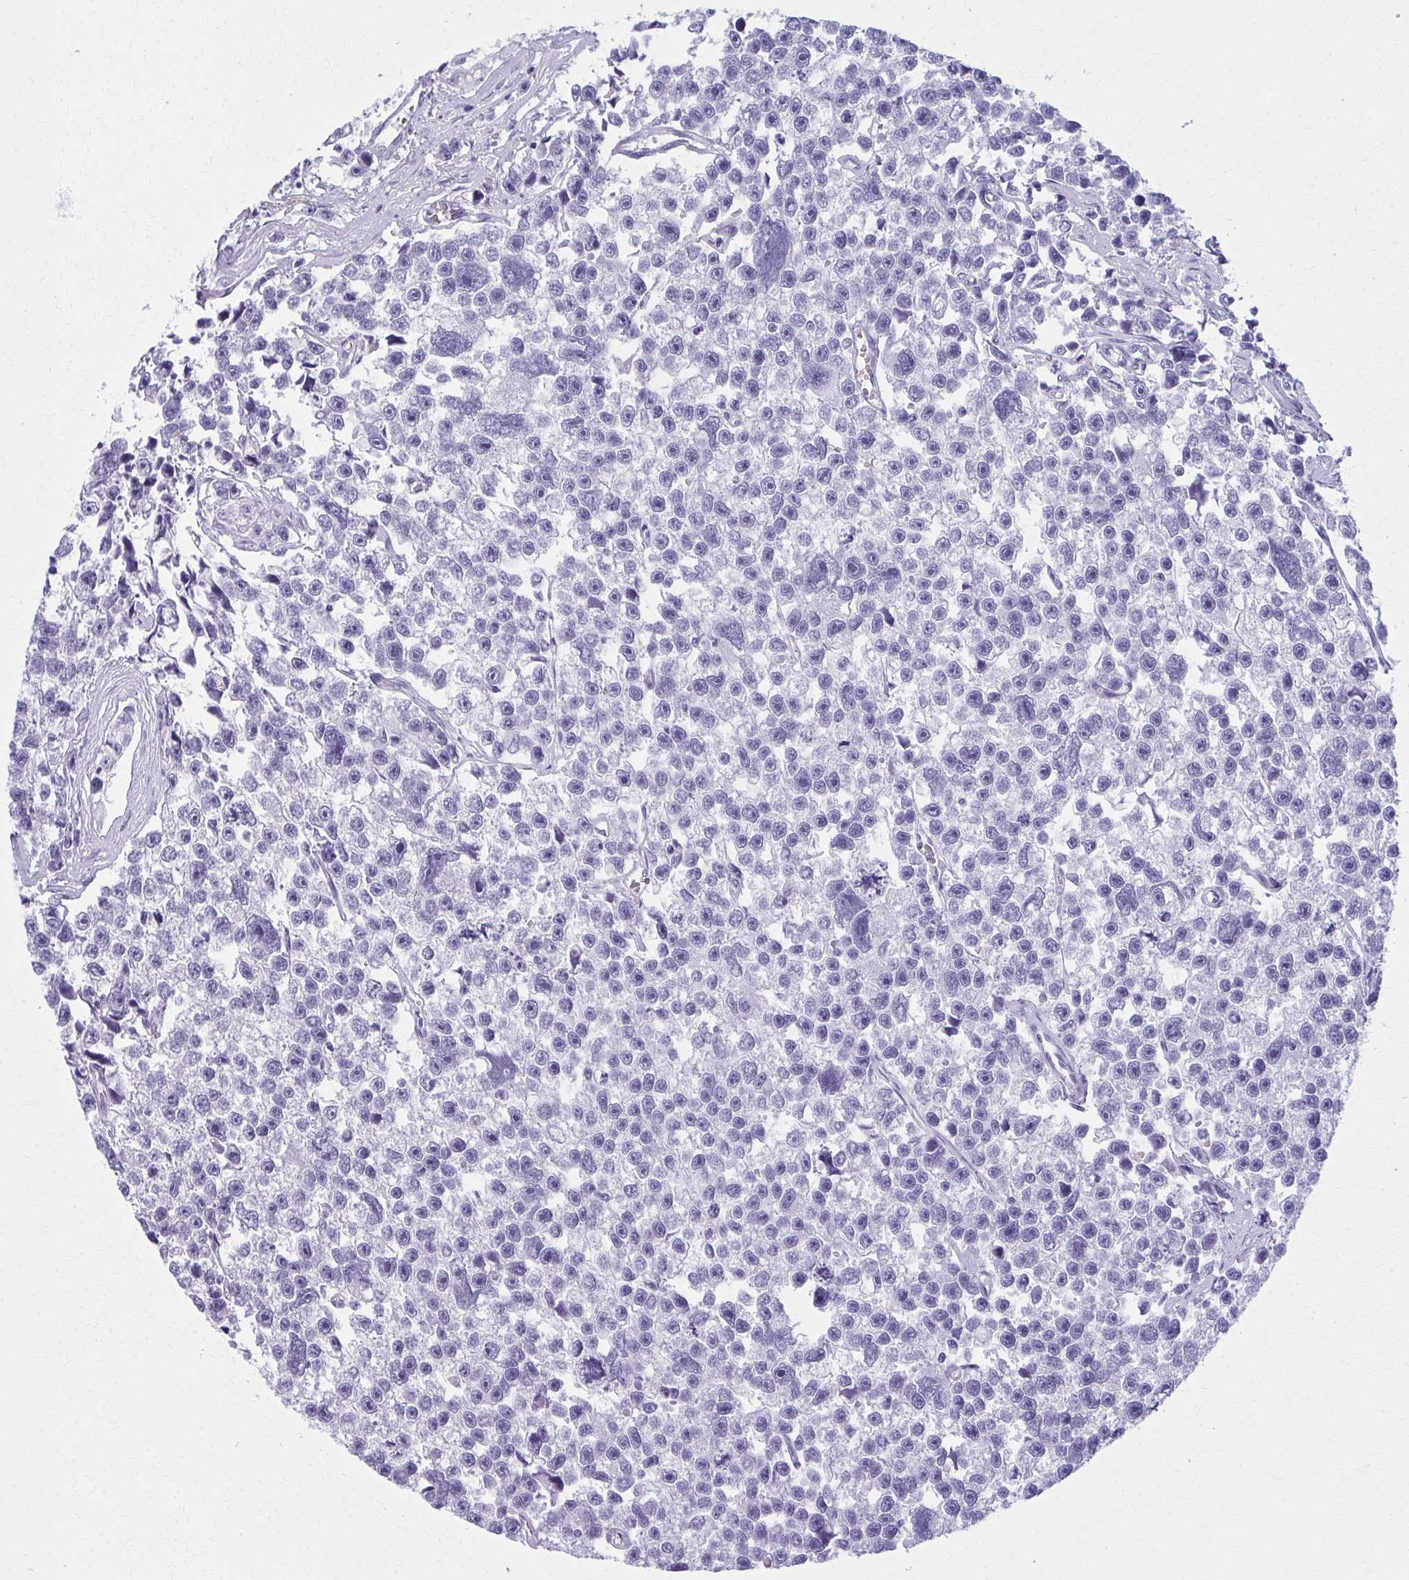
{"staining": {"intensity": "negative", "quantity": "none", "location": "none"}, "tissue": "testis cancer", "cell_type": "Tumor cells", "image_type": "cancer", "snomed": [{"axis": "morphology", "description": "Seminoma, NOS"}, {"axis": "topography", "description": "Testis"}], "caption": "Testis cancer was stained to show a protein in brown. There is no significant positivity in tumor cells. (Stains: DAB immunohistochemistry (IHC) with hematoxylin counter stain, Microscopy: brightfield microscopy at high magnification).", "gene": "SCLY", "patient": {"sex": "male", "age": 26}}